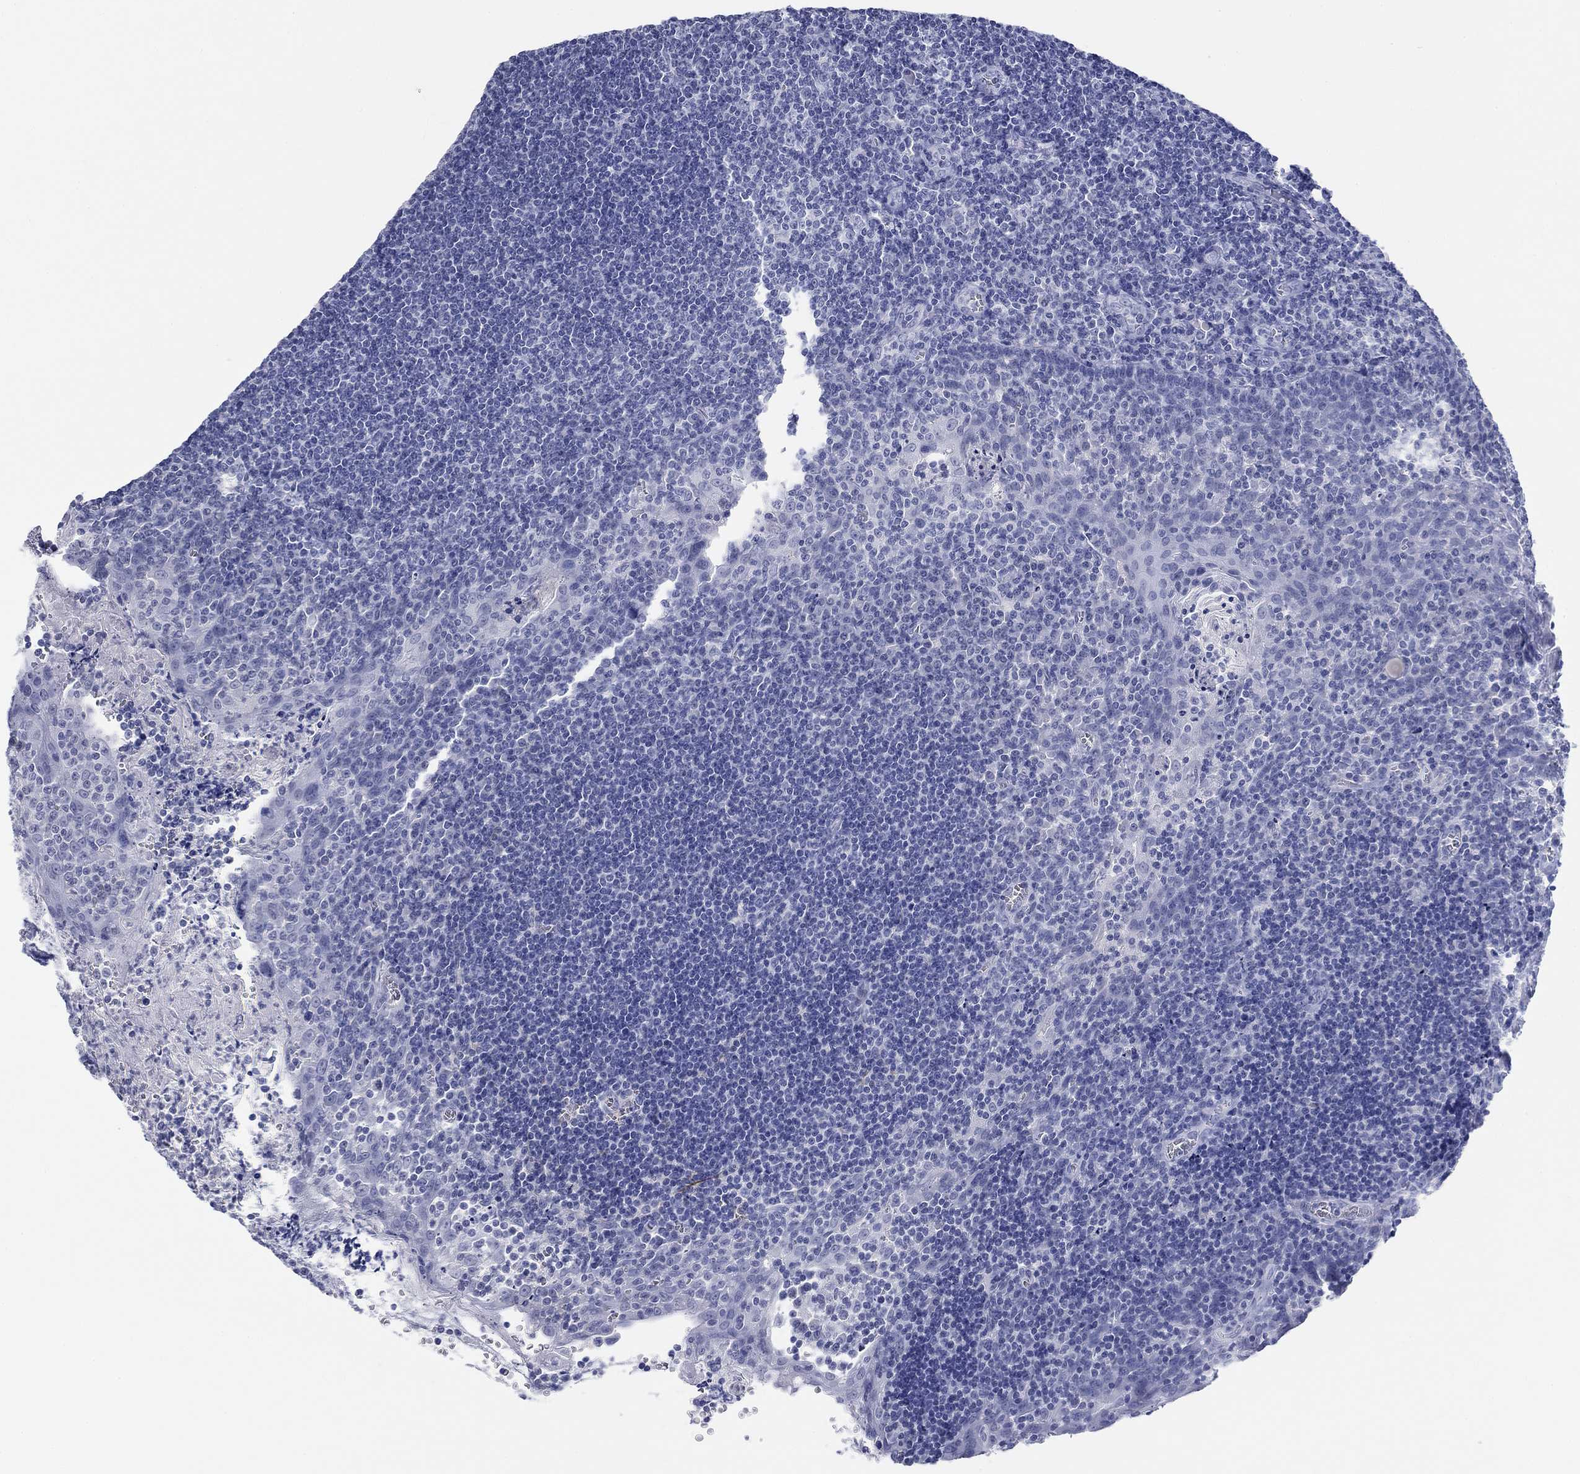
{"staining": {"intensity": "negative", "quantity": "none", "location": "none"}, "tissue": "tonsil", "cell_type": "Germinal center cells", "image_type": "normal", "snomed": [{"axis": "morphology", "description": "Normal tissue, NOS"}, {"axis": "morphology", "description": "Inflammation, NOS"}, {"axis": "topography", "description": "Tonsil"}], "caption": "This histopathology image is of benign tonsil stained with IHC to label a protein in brown with the nuclei are counter-stained blue. There is no positivity in germinal center cells.", "gene": "PDYN", "patient": {"sex": "female", "age": 31}}